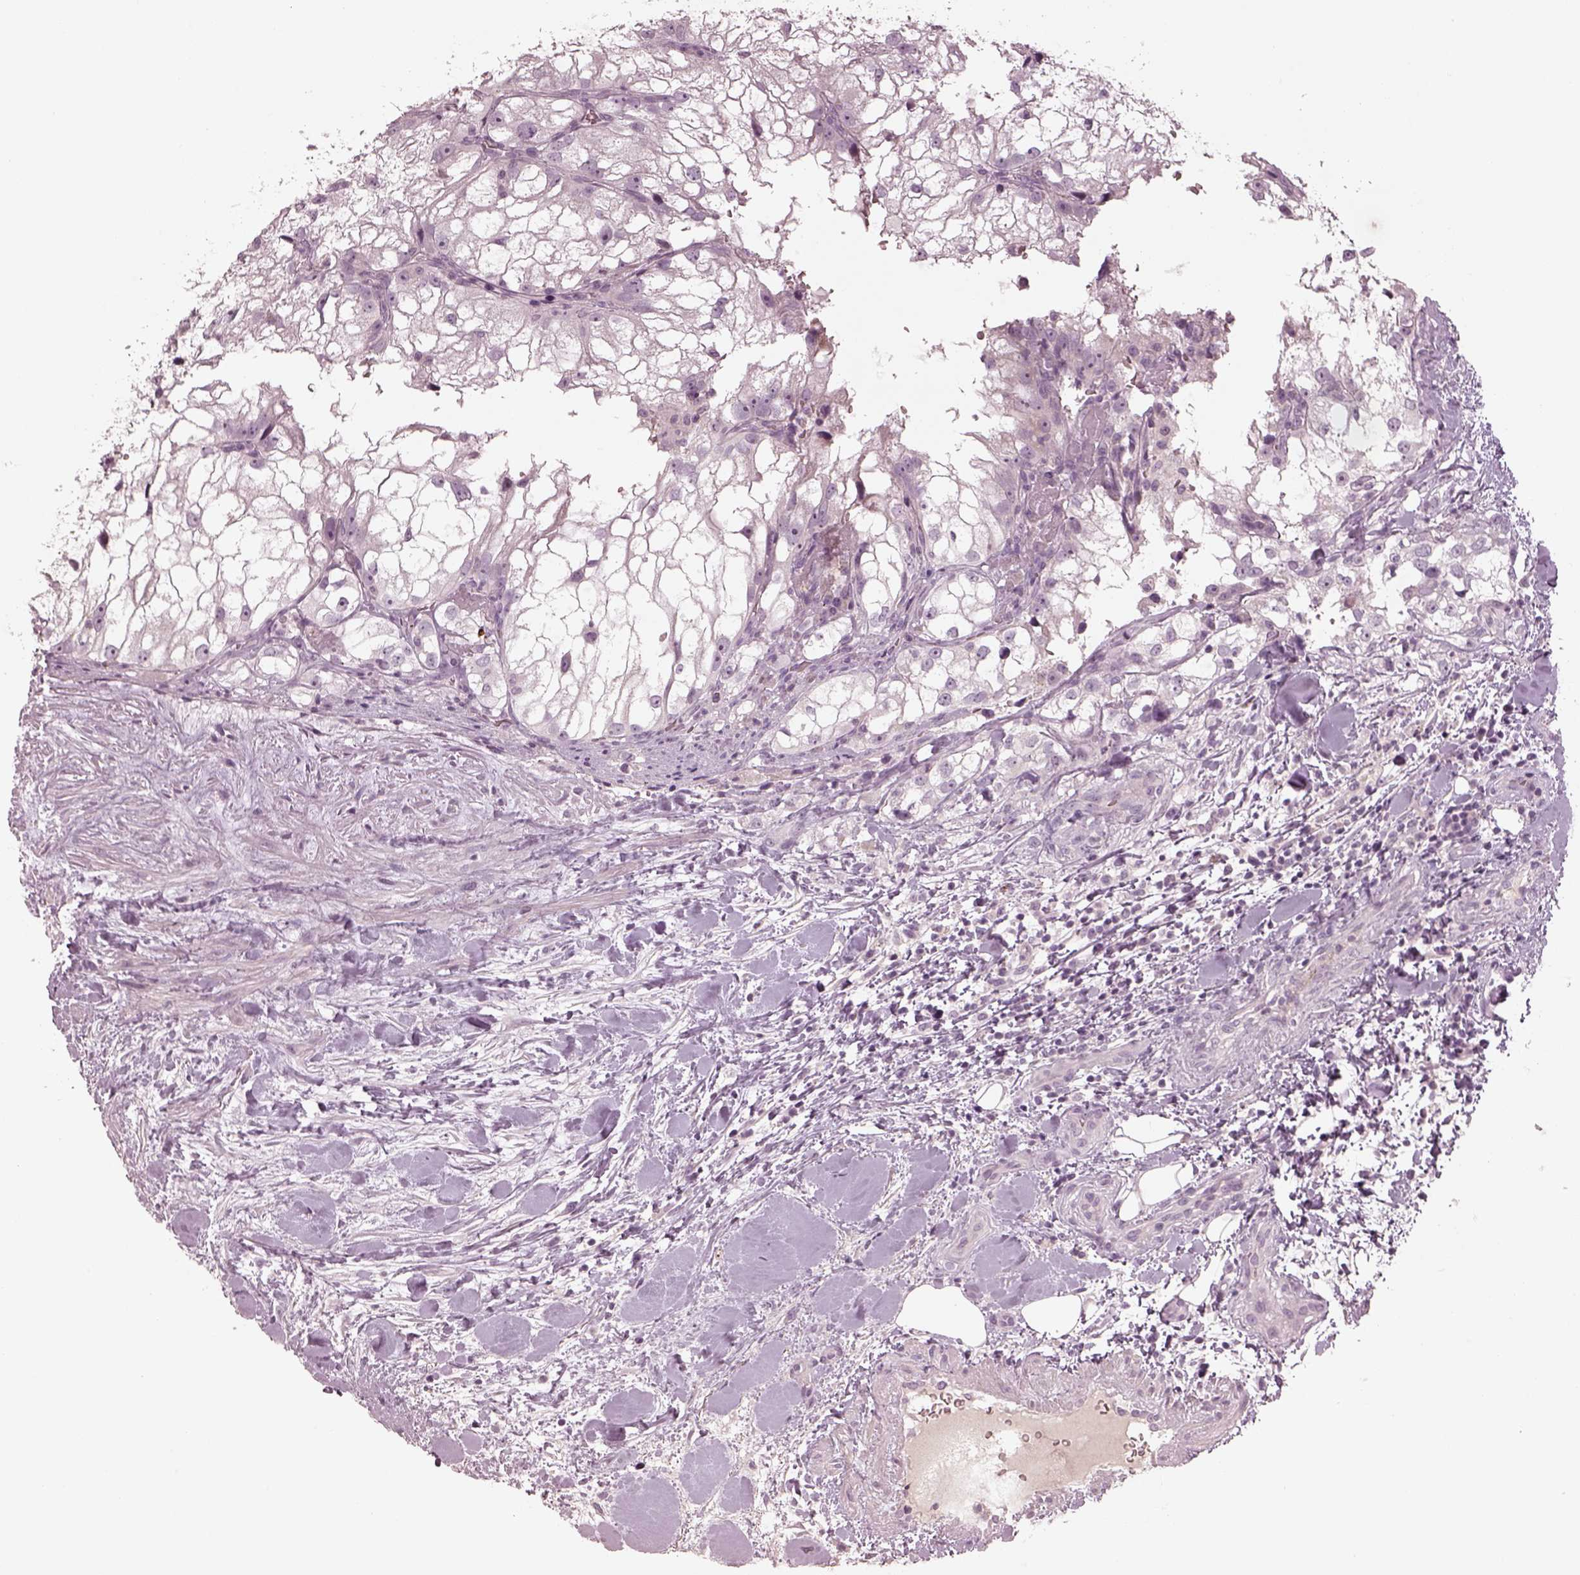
{"staining": {"intensity": "negative", "quantity": "none", "location": "none"}, "tissue": "renal cancer", "cell_type": "Tumor cells", "image_type": "cancer", "snomed": [{"axis": "morphology", "description": "Adenocarcinoma, NOS"}, {"axis": "topography", "description": "Kidney"}], "caption": "Tumor cells show no significant positivity in renal cancer.", "gene": "SPATA6L", "patient": {"sex": "male", "age": 59}}